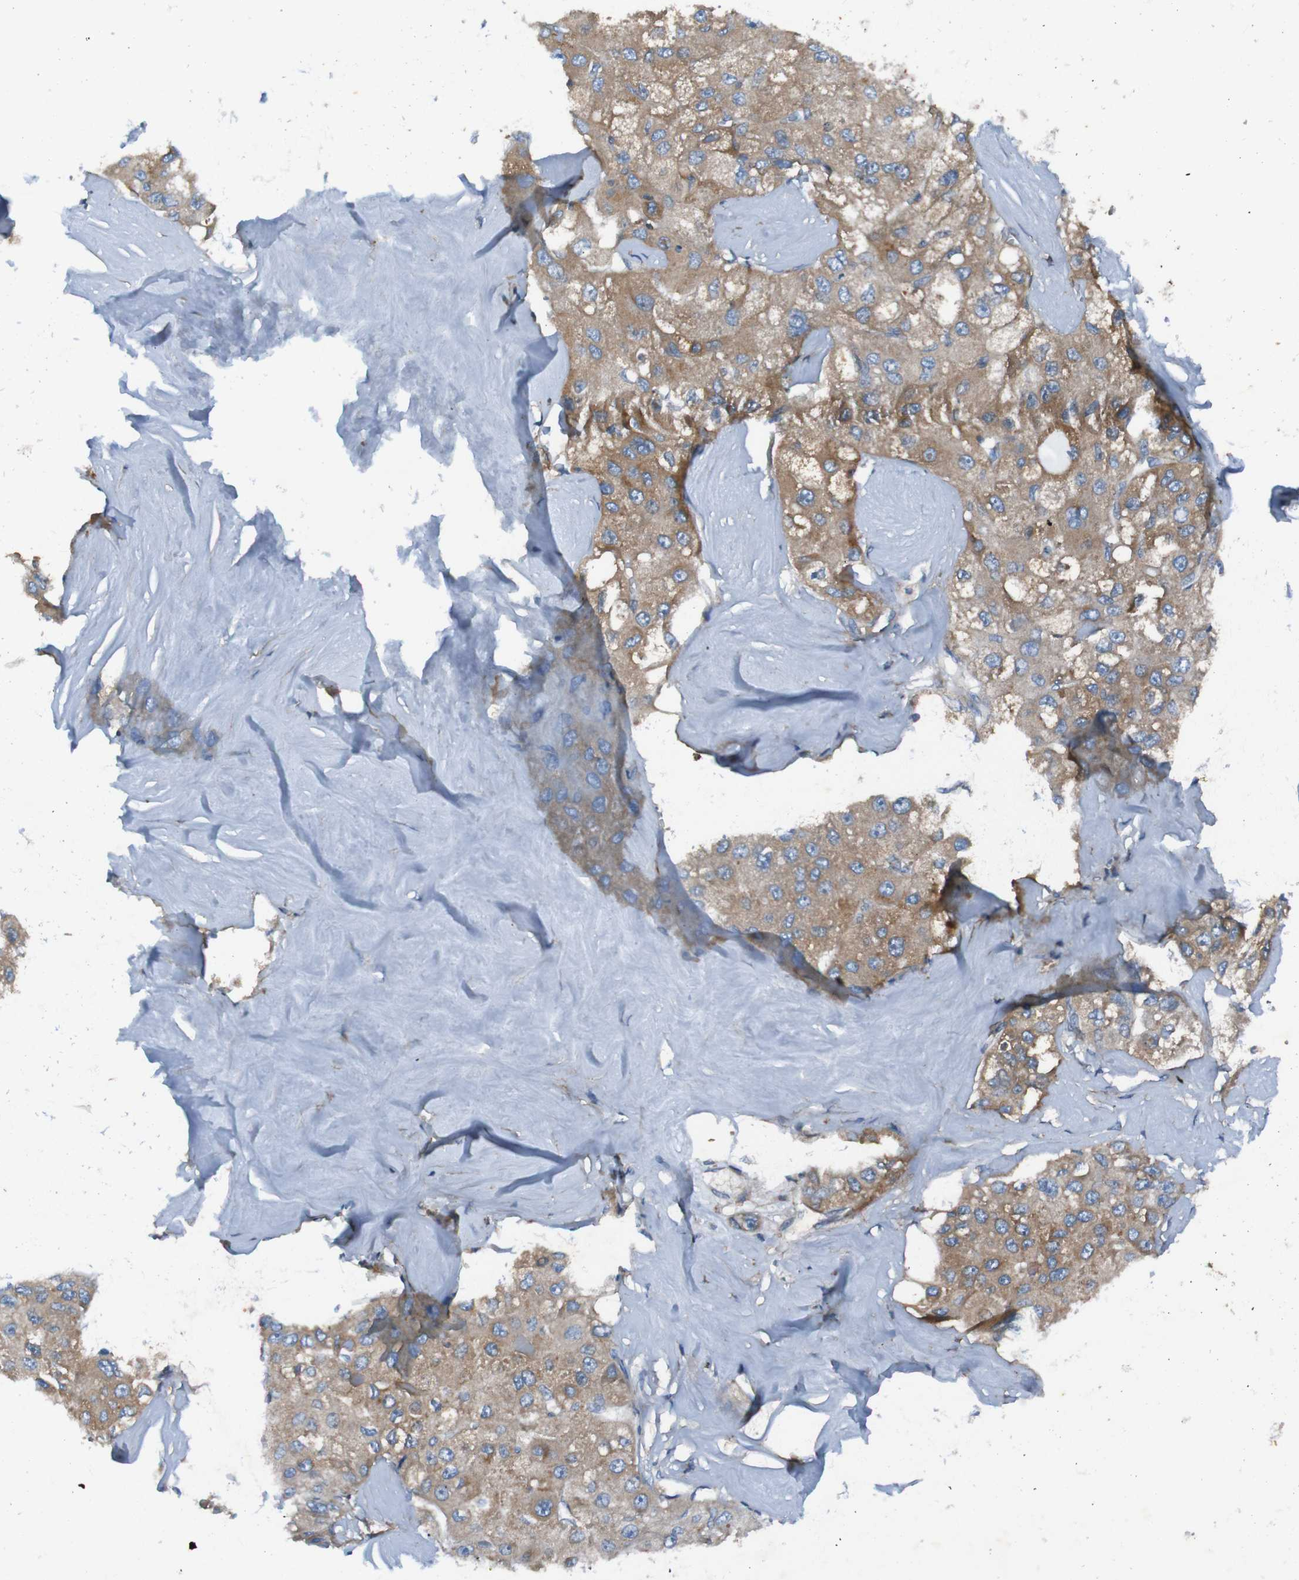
{"staining": {"intensity": "moderate", "quantity": ">75%", "location": "cytoplasmic/membranous"}, "tissue": "liver cancer", "cell_type": "Tumor cells", "image_type": "cancer", "snomed": [{"axis": "morphology", "description": "Carcinoma, Hepatocellular, NOS"}, {"axis": "topography", "description": "Liver"}], "caption": "A high-resolution image shows IHC staining of liver cancer (hepatocellular carcinoma), which shows moderate cytoplasmic/membranous expression in about >75% of tumor cells.", "gene": "RAB5B", "patient": {"sex": "male", "age": 80}}